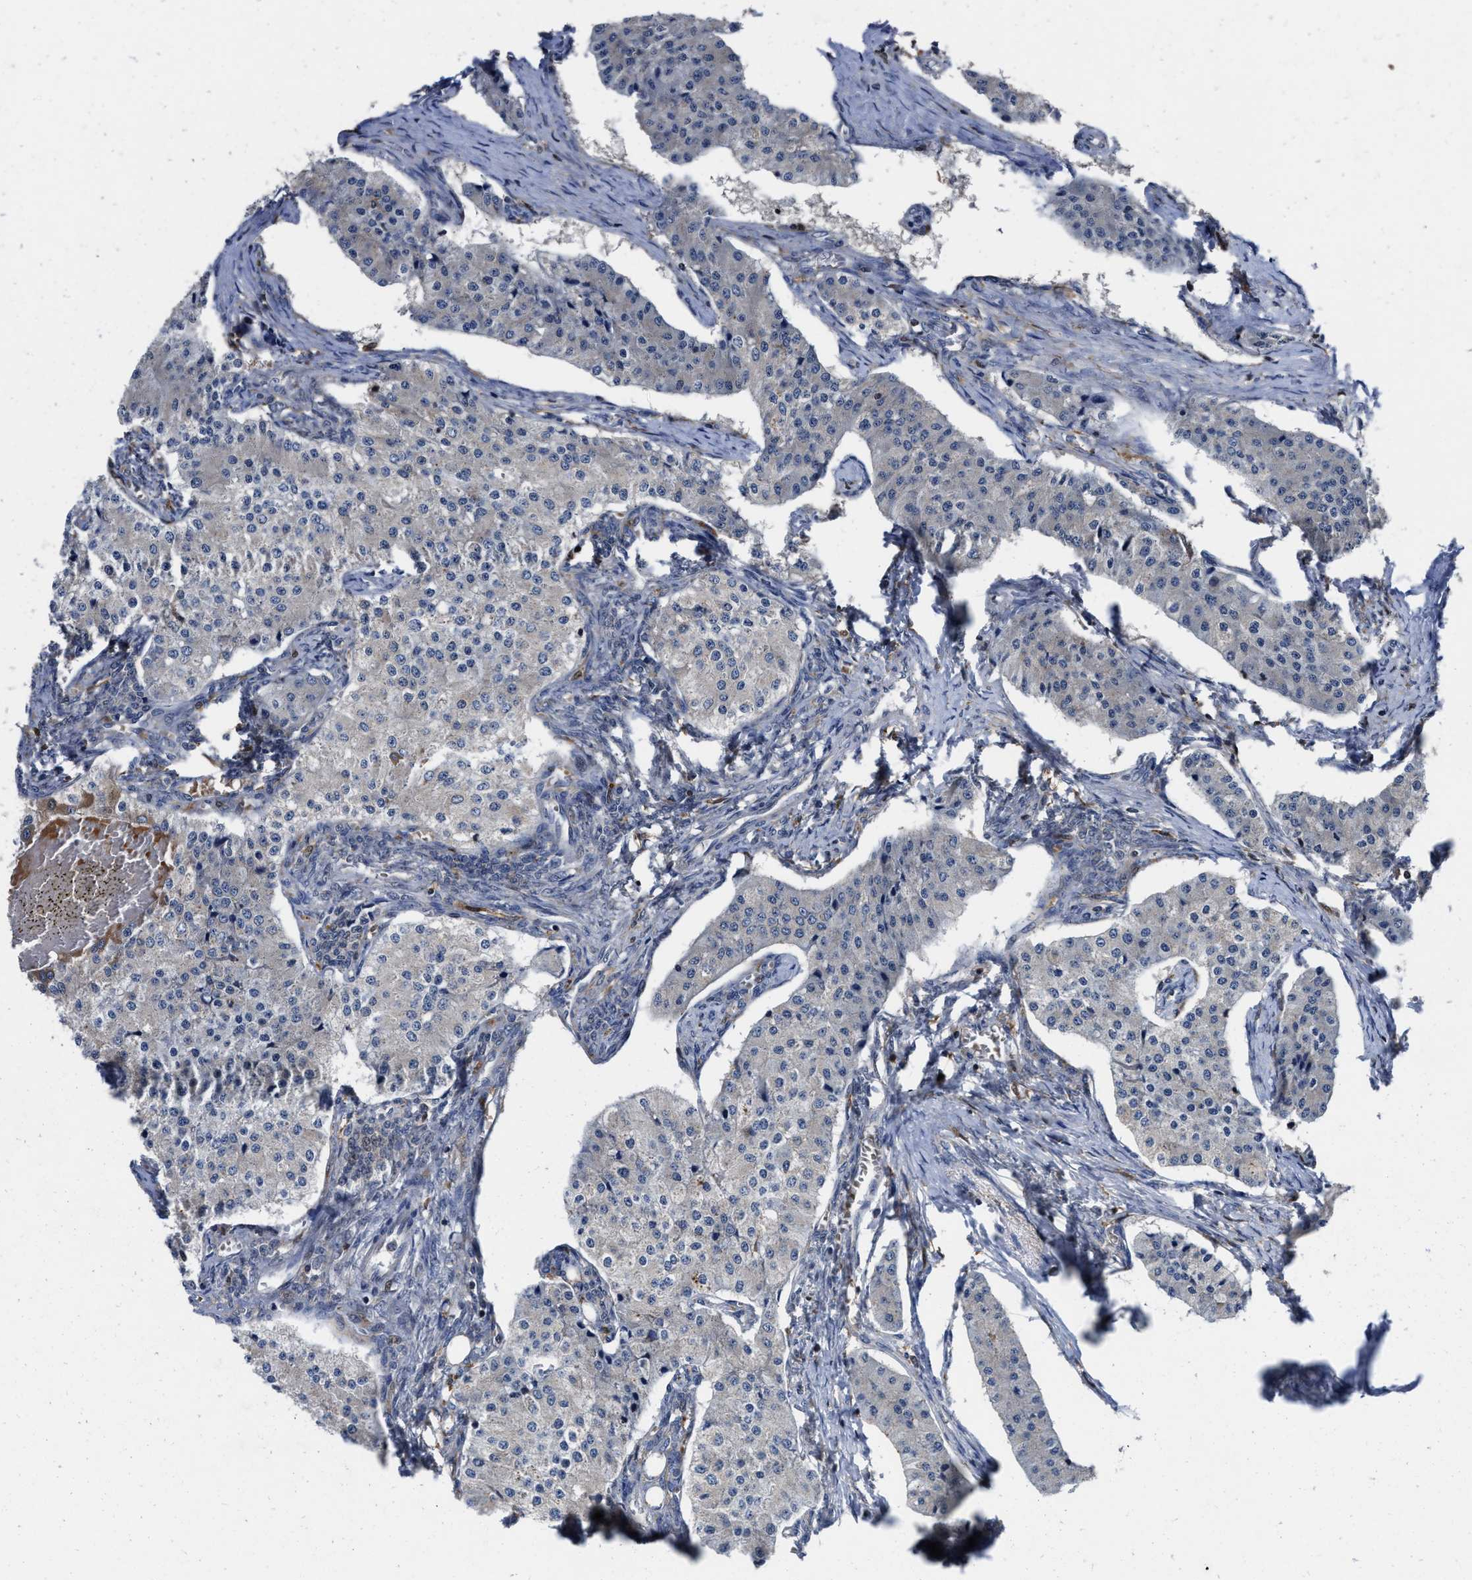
{"staining": {"intensity": "negative", "quantity": "none", "location": "none"}, "tissue": "carcinoid", "cell_type": "Tumor cells", "image_type": "cancer", "snomed": [{"axis": "morphology", "description": "Carcinoid, malignant, NOS"}, {"axis": "topography", "description": "Colon"}], "caption": "DAB (3,3'-diaminobenzidine) immunohistochemical staining of carcinoid exhibits no significant staining in tumor cells. (Brightfield microscopy of DAB immunohistochemistry (IHC) at high magnification).", "gene": "RGS10", "patient": {"sex": "female", "age": 52}}